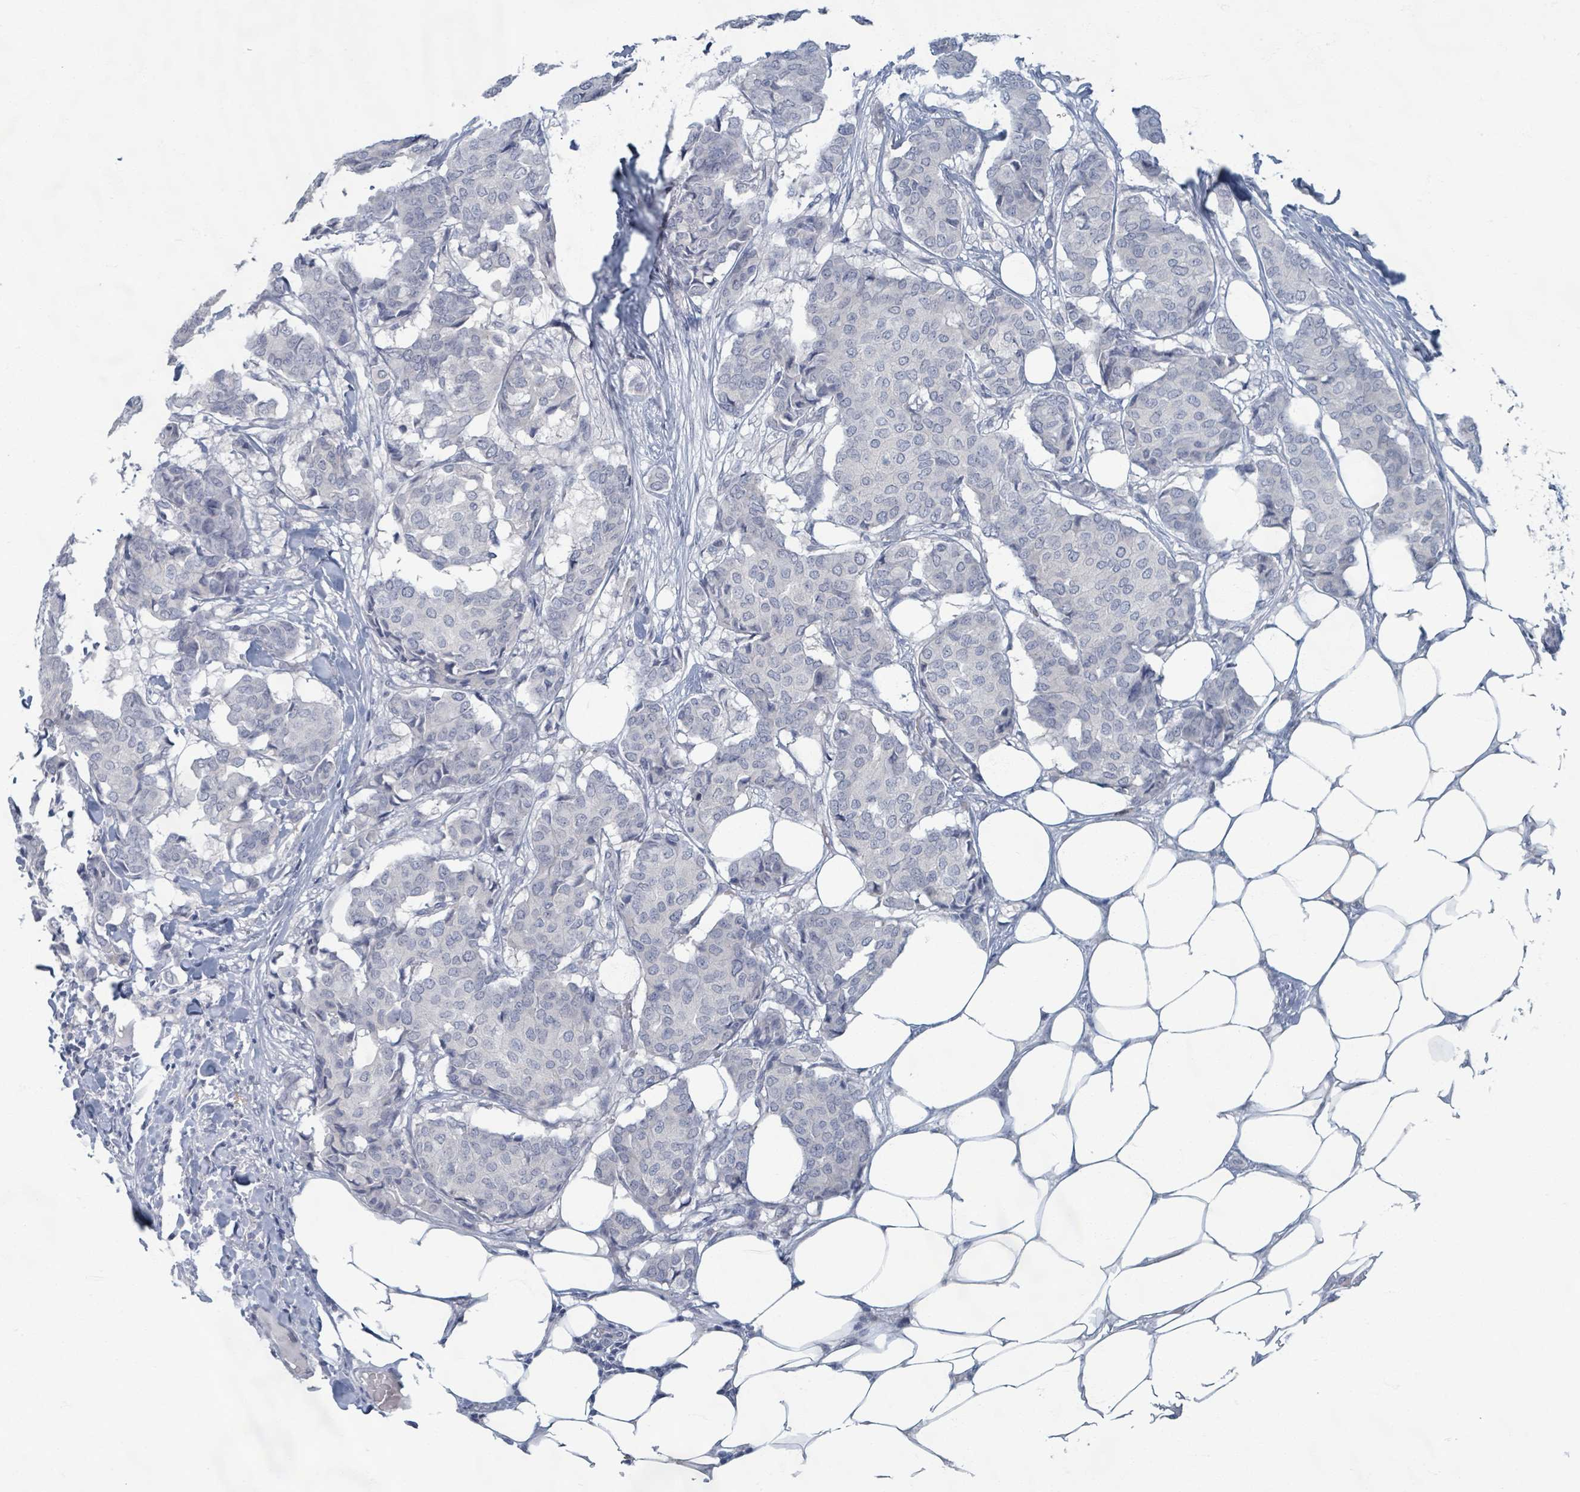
{"staining": {"intensity": "negative", "quantity": "none", "location": "none"}, "tissue": "breast cancer", "cell_type": "Tumor cells", "image_type": "cancer", "snomed": [{"axis": "morphology", "description": "Duct carcinoma"}, {"axis": "topography", "description": "Breast"}], "caption": "Immunohistochemical staining of breast infiltrating ductal carcinoma exhibits no significant staining in tumor cells.", "gene": "WNT11", "patient": {"sex": "female", "age": 75}}